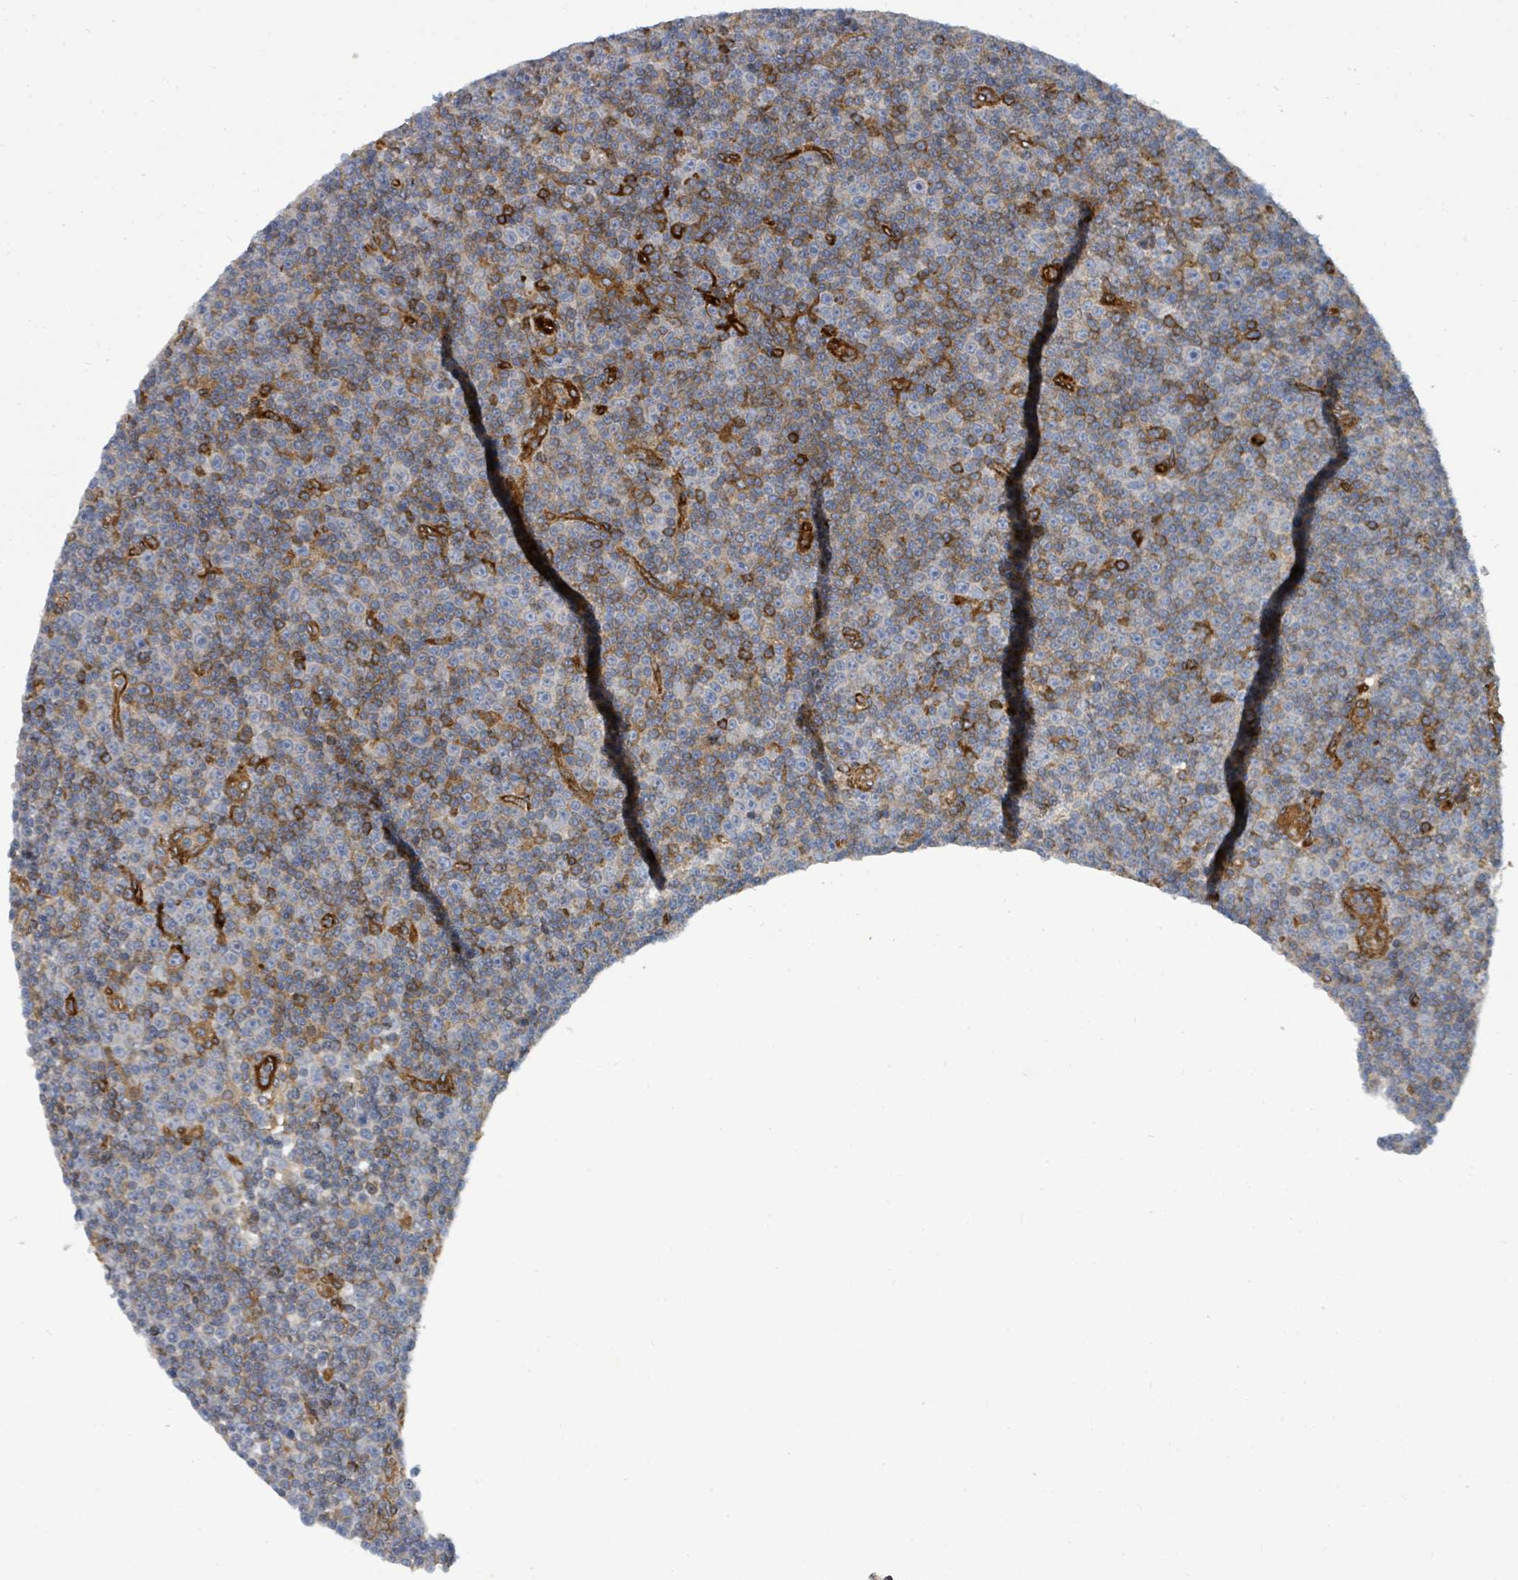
{"staining": {"intensity": "negative", "quantity": "none", "location": "none"}, "tissue": "lymphoma", "cell_type": "Tumor cells", "image_type": "cancer", "snomed": [{"axis": "morphology", "description": "Malignant lymphoma, non-Hodgkin's type, Low grade"}, {"axis": "topography", "description": "Lymph node"}], "caption": "Histopathology image shows no protein positivity in tumor cells of lymphoma tissue. (Immunohistochemistry, brightfield microscopy, high magnification).", "gene": "IFIT1", "patient": {"sex": "female", "age": 67}}